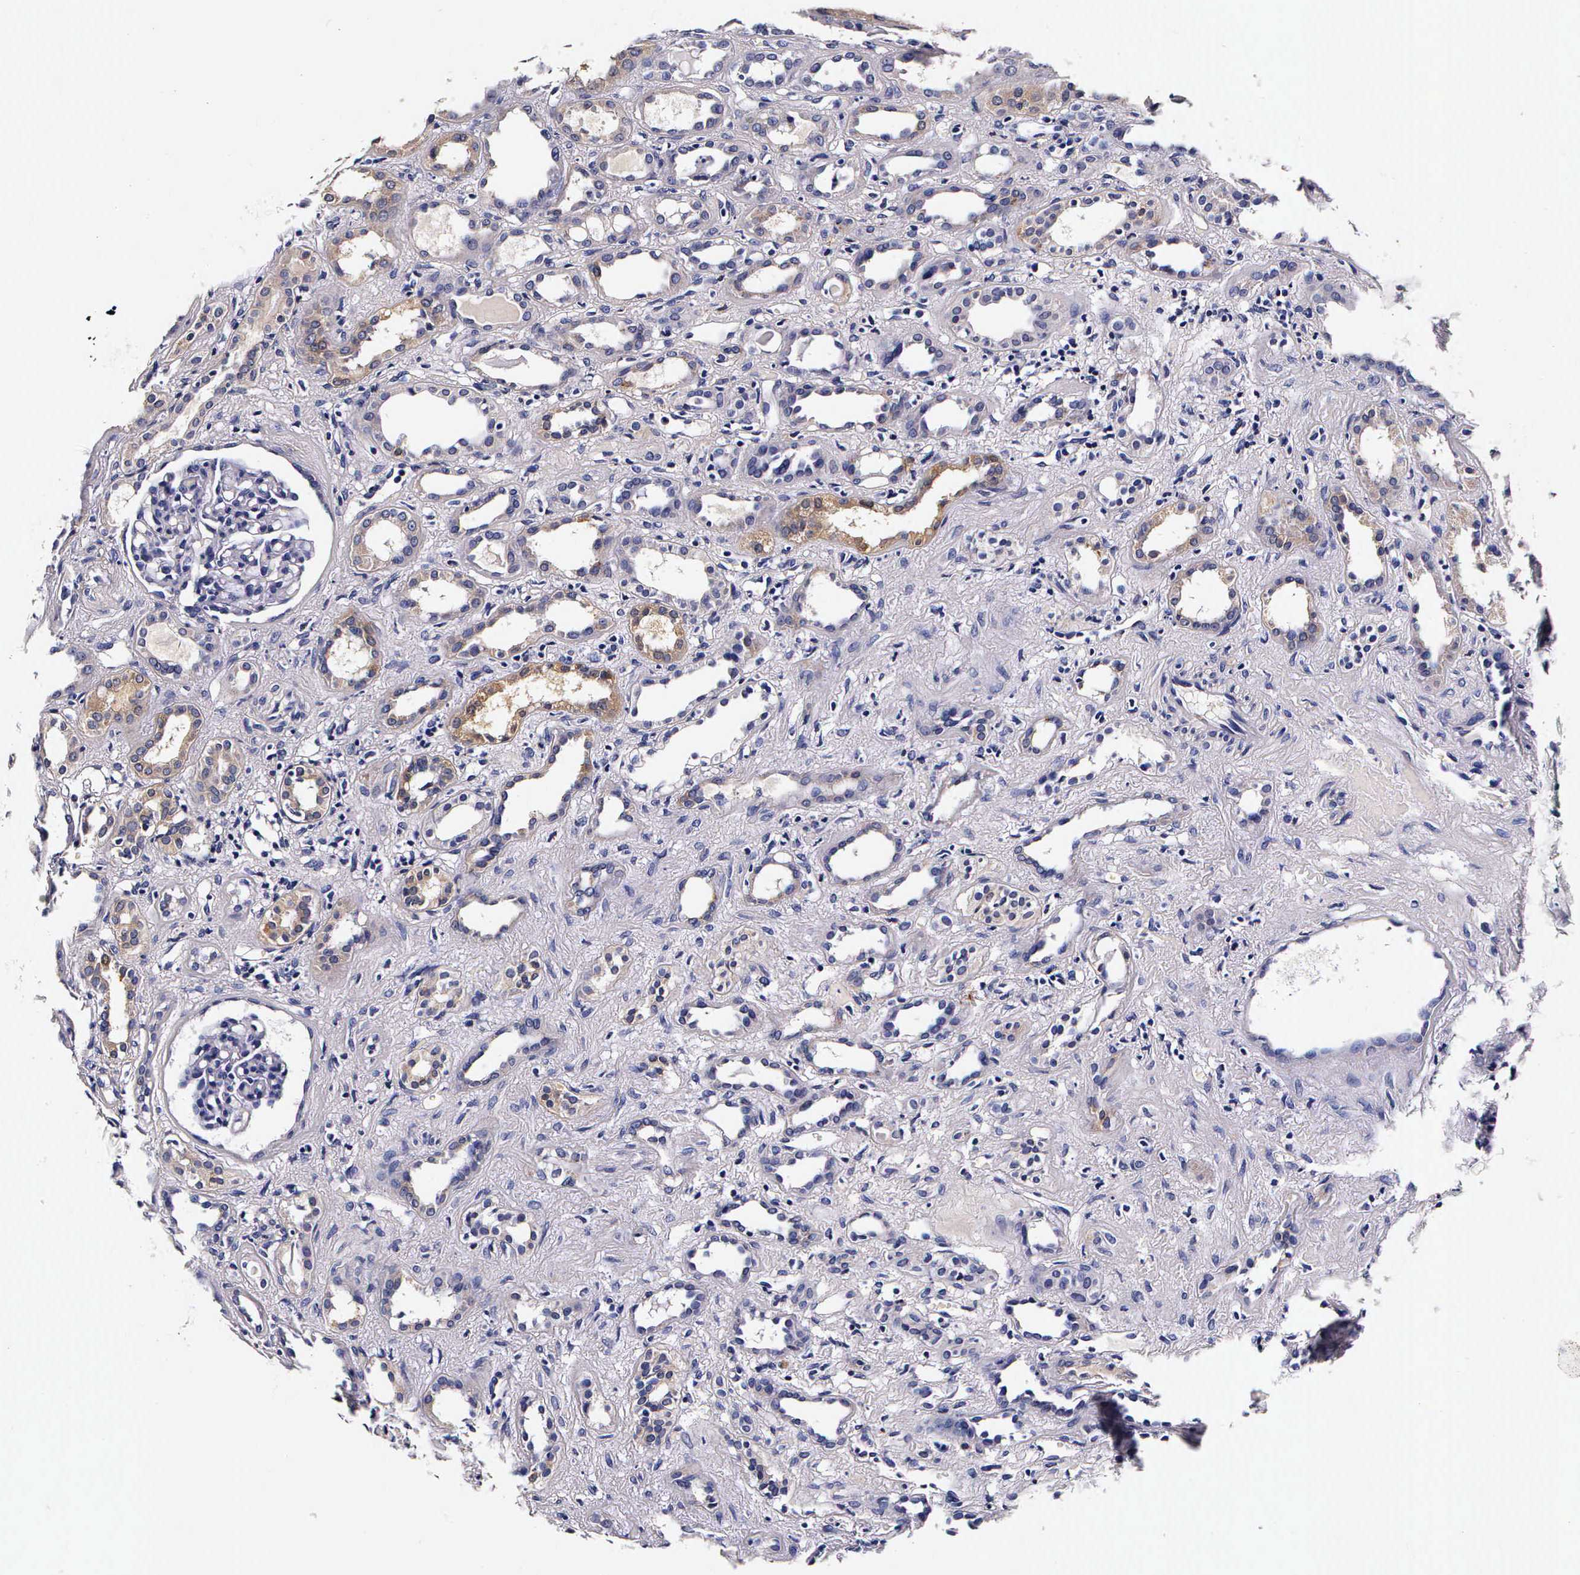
{"staining": {"intensity": "negative", "quantity": "none", "location": "none"}, "tissue": "kidney", "cell_type": "Cells in glomeruli", "image_type": "normal", "snomed": [{"axis": "morphology", "description": "Normal tissue, NOS"}, {"axis": "topography", "description": "Kidney"}], "caption": "An image of kidney stained for a protein shows no brown staining in cells in glomeruli.", "gene": "CTSB", "patient": {"sex": "male", "age": 36}}